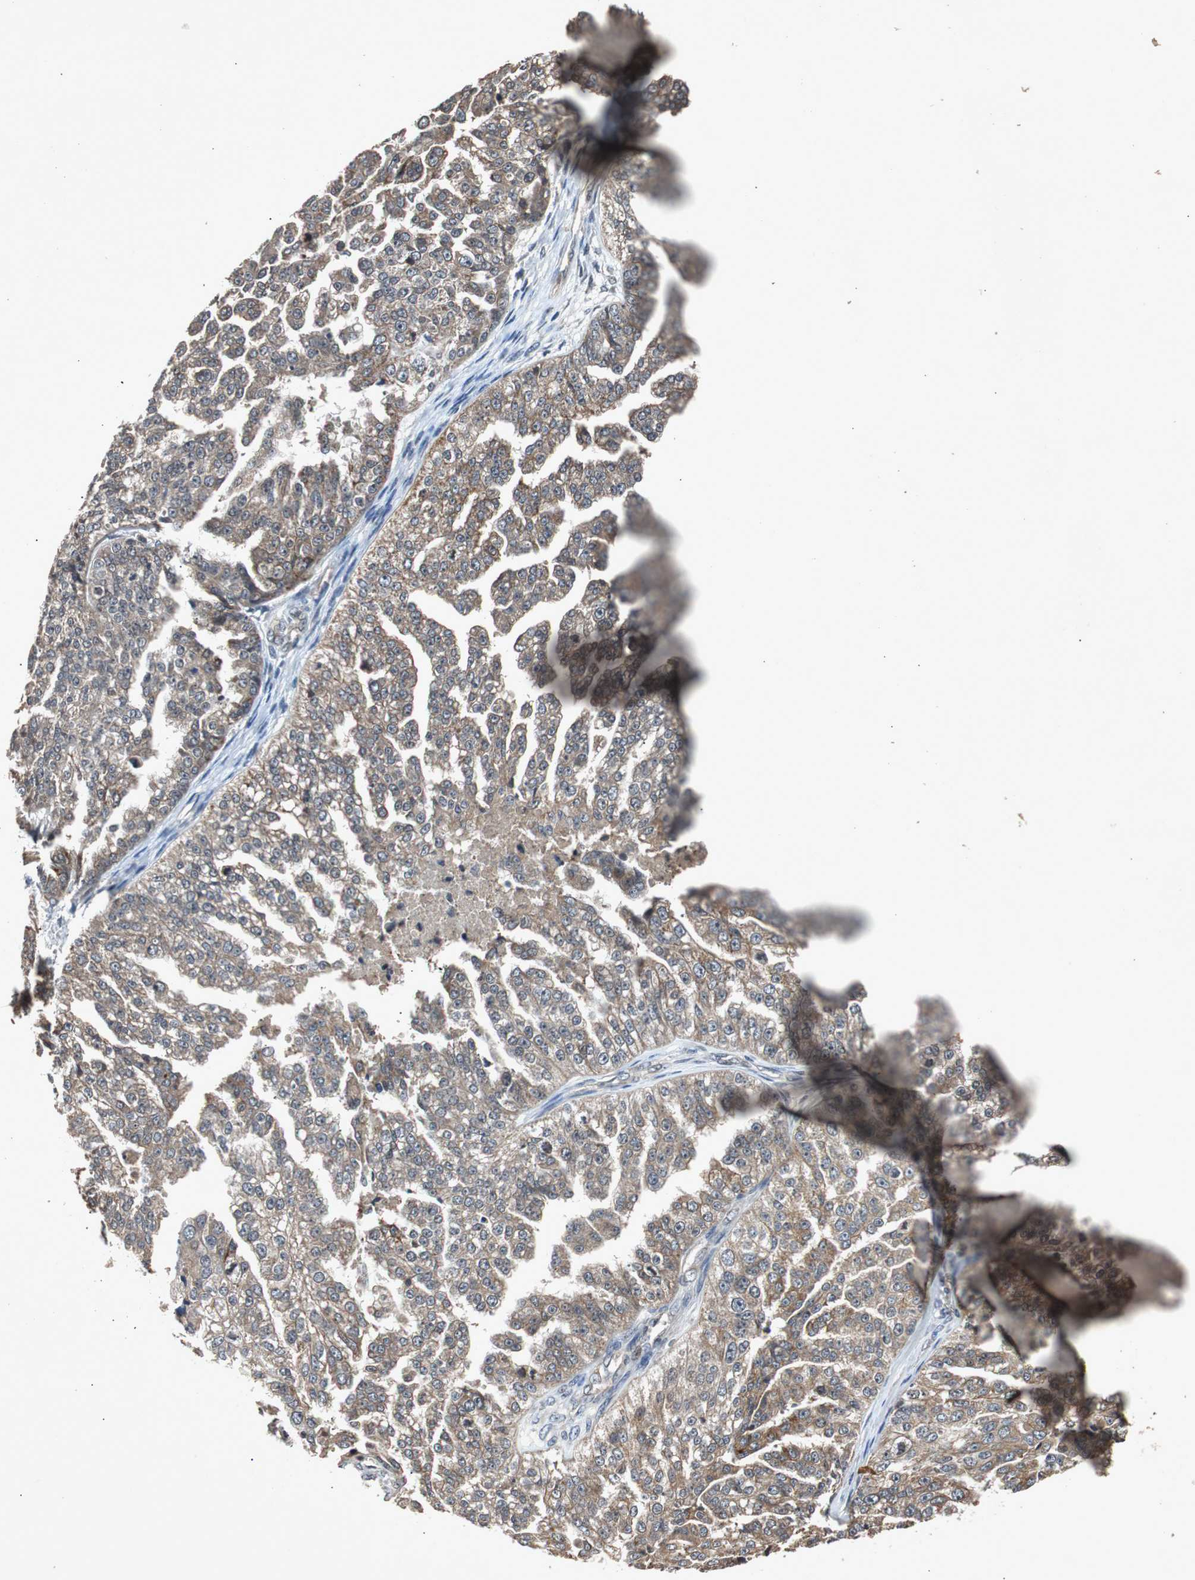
{"staining": {"intensity": "moderate", "quantity": ">75%", "location": "cytoplasmic/membranous"}, "tissue": "ovarian cancer", "cell_type": "Tumor cells", "image_type": "cancer", "snomed": [{"axis": "morphology", "description": "Cystadenocarcinoma, serous, NOS"}, {"axis": "topography", "description": "Ovary"}], "caption": "Immunohistochemical staining of ovarian serous cystadenocarcinoma shows medium levels of moderate cytoplasmic/membranous protein expression in about >75% of tumor cells.", "gene": "SLIT2", "patient": {"sex": "female", "age": 58}}